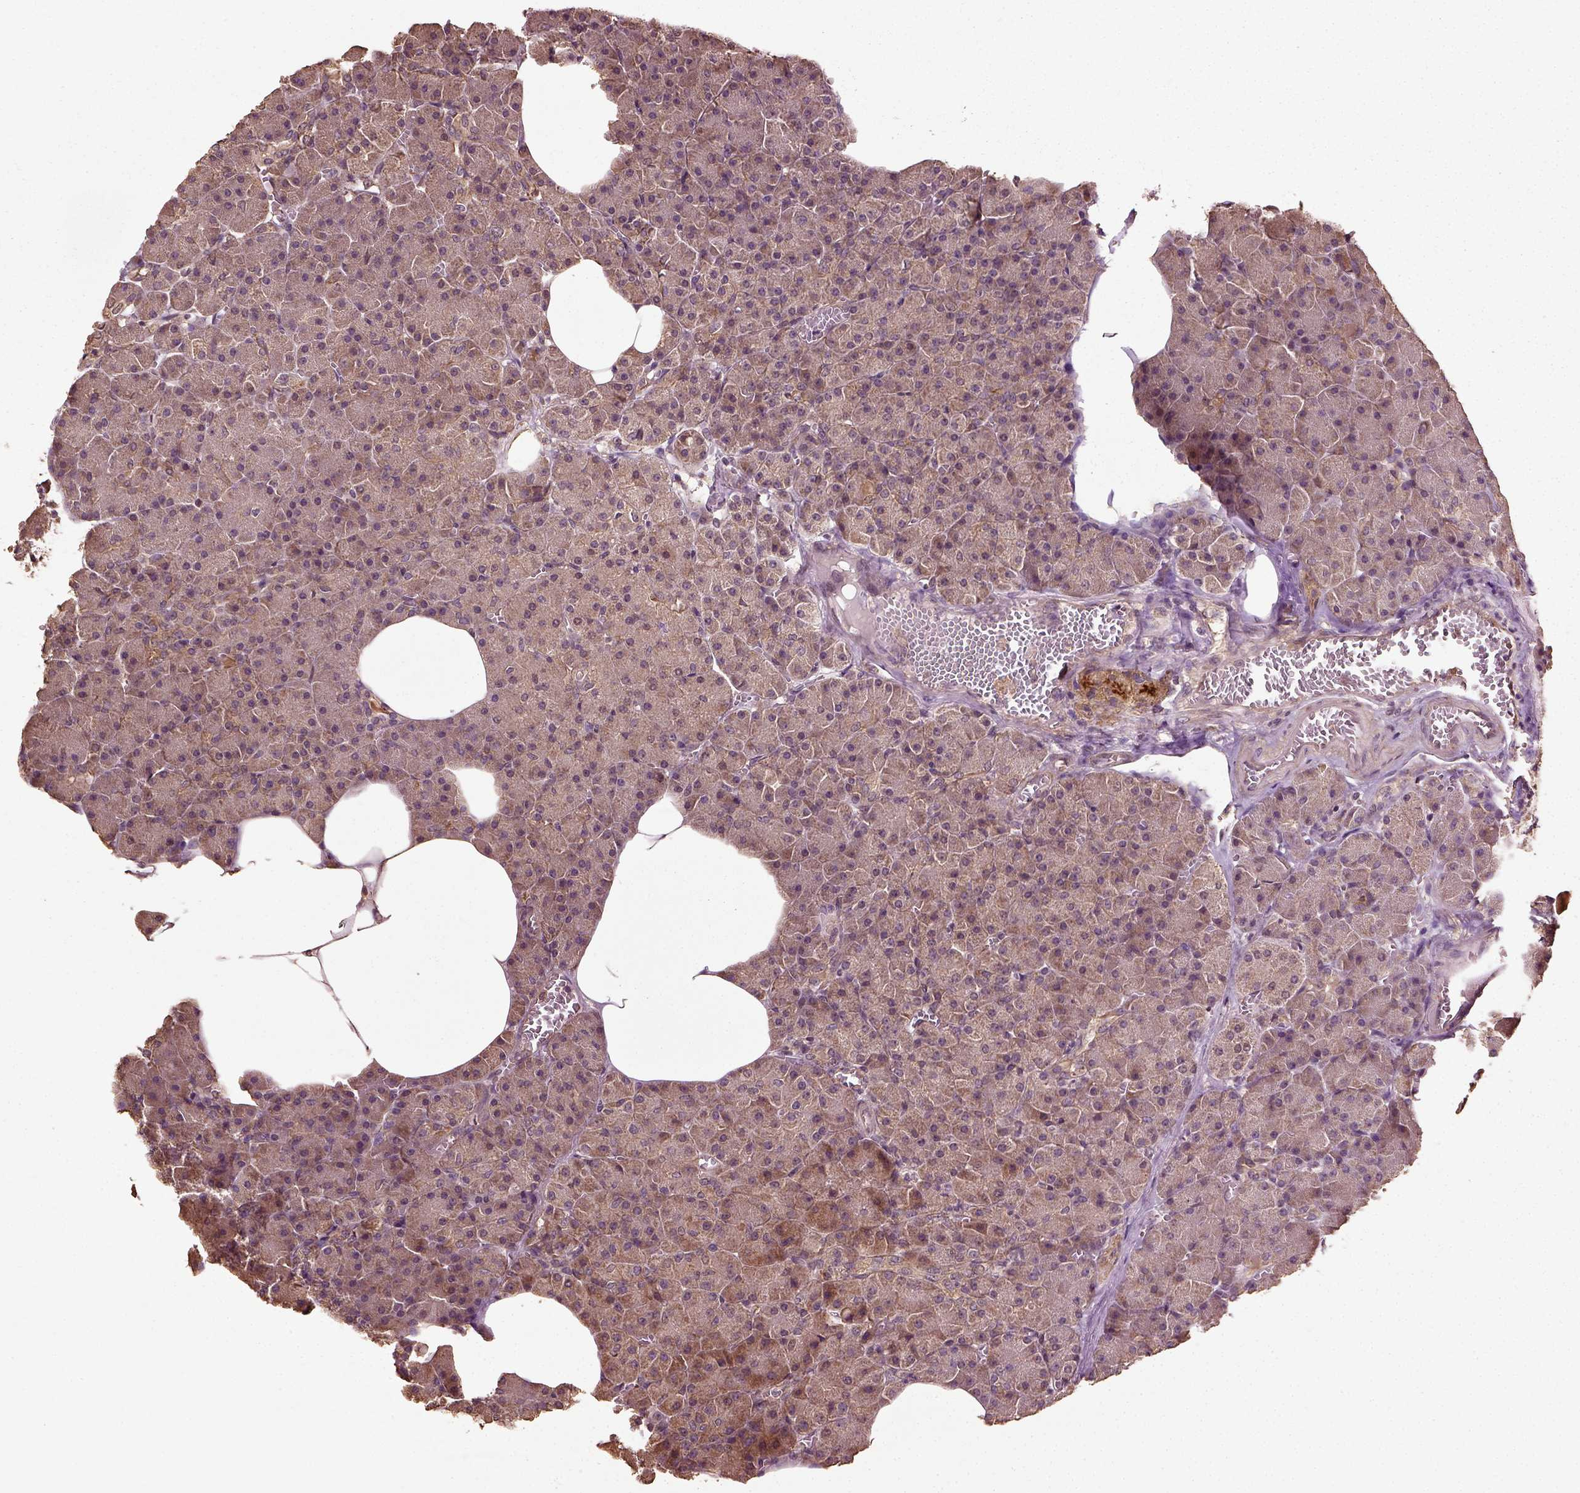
{"staining": {"intensity": "moderate", "quantity": "25%-75%", "location": "cytoplasmic/membranous"}, "tissue": "pancreas", "cell_type": "Exocrine glandular cells", "image_type": "normal", "snomed": [{"axis": "morphology", "description": "Normal tissue, NOS"}, {"axis": "topography", "description": "Pancreas"}], "caption": "Immunohistochemical staining of benign human pancreas demonstrates moderate cytoplasmic/membranous protein expression in approximately 25%-75% of exocrine glandular cells. (Brightfield microscopy of DAB IHC at high magnification).", "gene": "ERV3", "patient": {"sex": "female", "age": 45}}